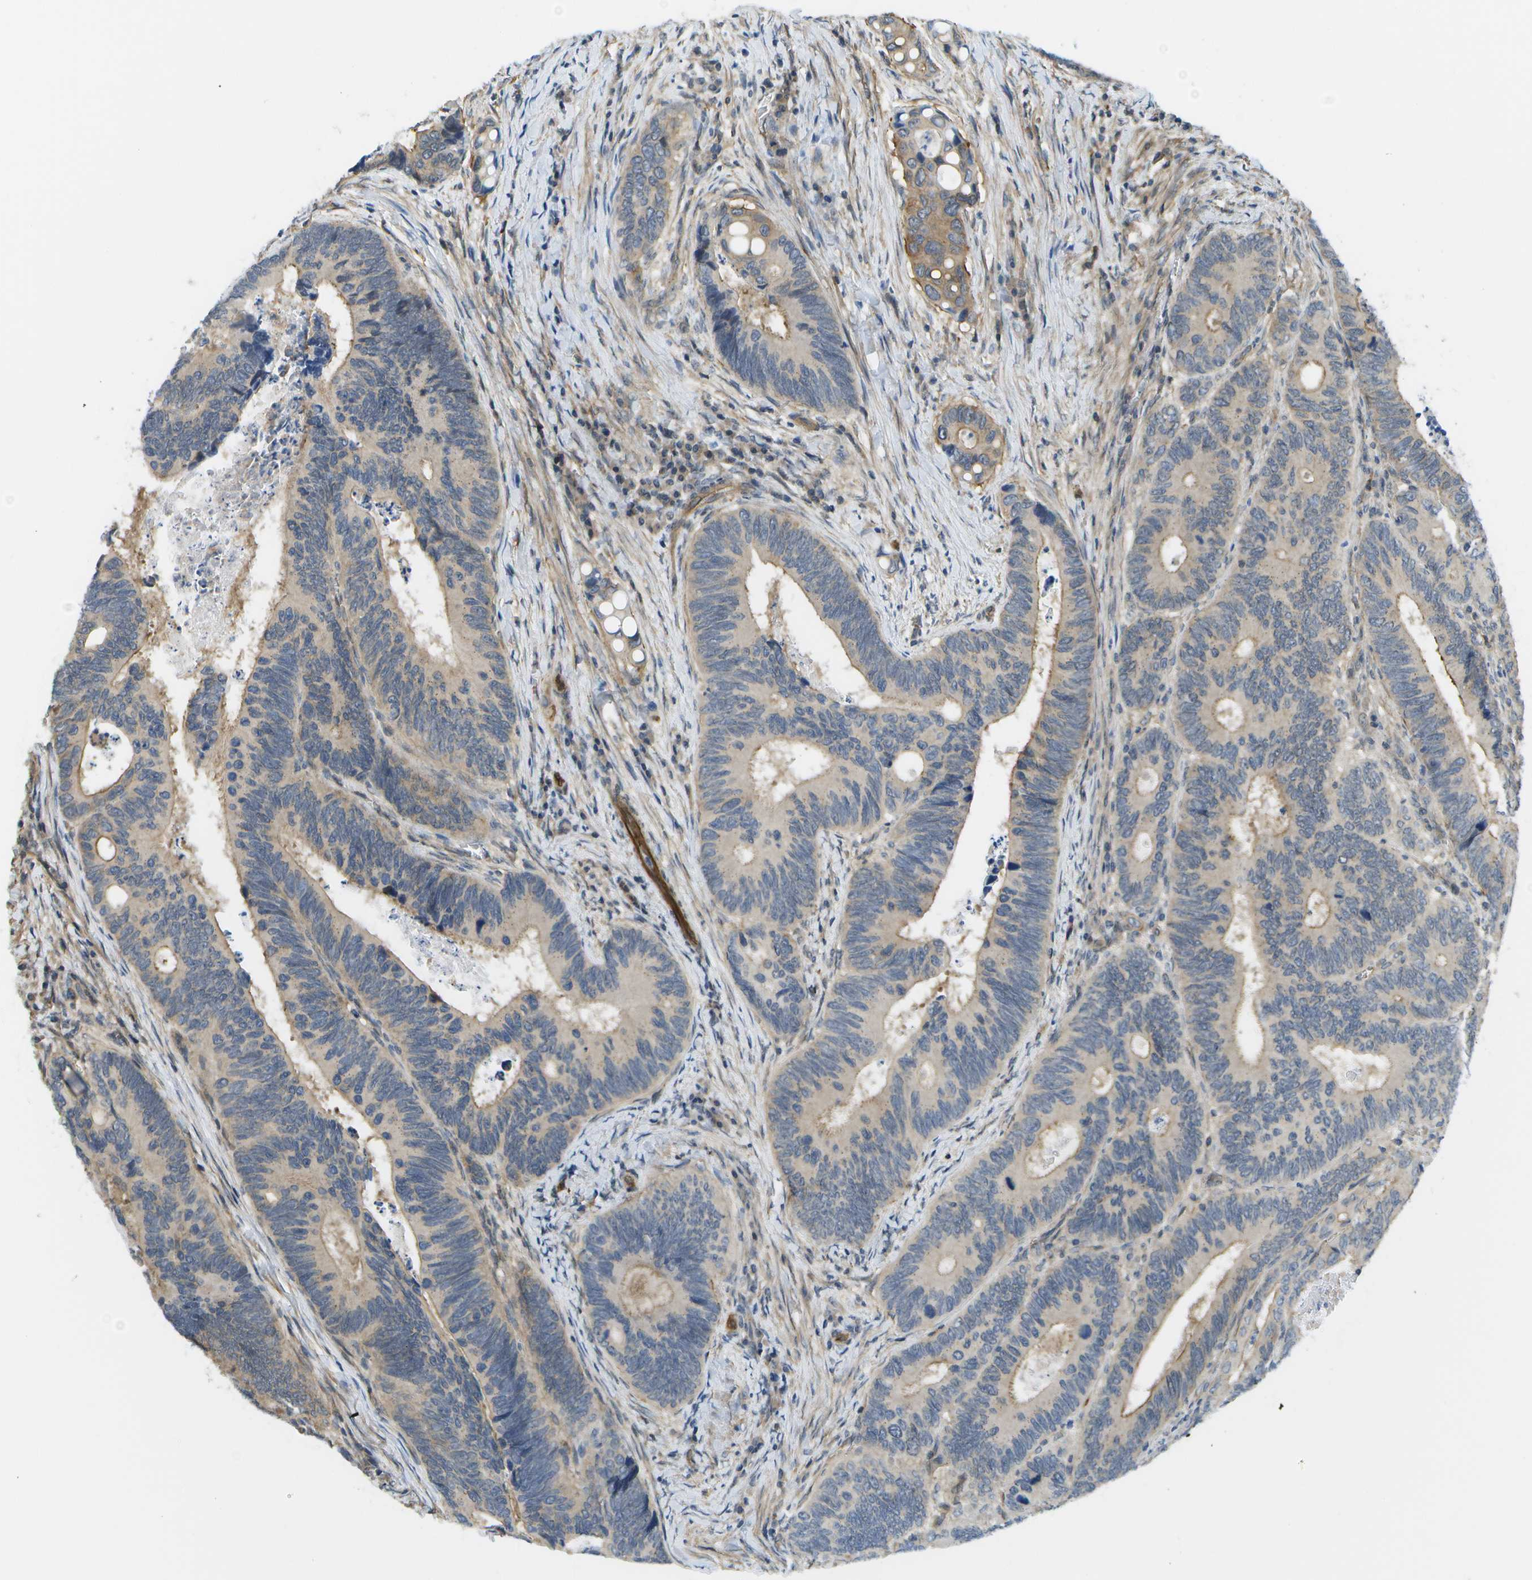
{"staining": {"intensity": "moderate", "quantity": "<25%", "location": "cytoplasmic/membranous"}, "tissue": "colorectal cancer", "cell_type": "Tumor cells", "image_type": "cancer", "snomed": [{"axis": "morphology", "description": "Inflammation, NOS"}, {"axis": "morphology", "description": "Adenocarcinoma, NOS"}, {"axis": "topography", "description": "Colon"}], "caption": "Approximately <25% of tumor cells in colorectal cancer exhibit moderate cytoplasmic/membranous protein positivity as visualized by brown immunohistochemical staining.", "gene": "KIAA0040", "patient": {"sex": "male", "age": 72}}